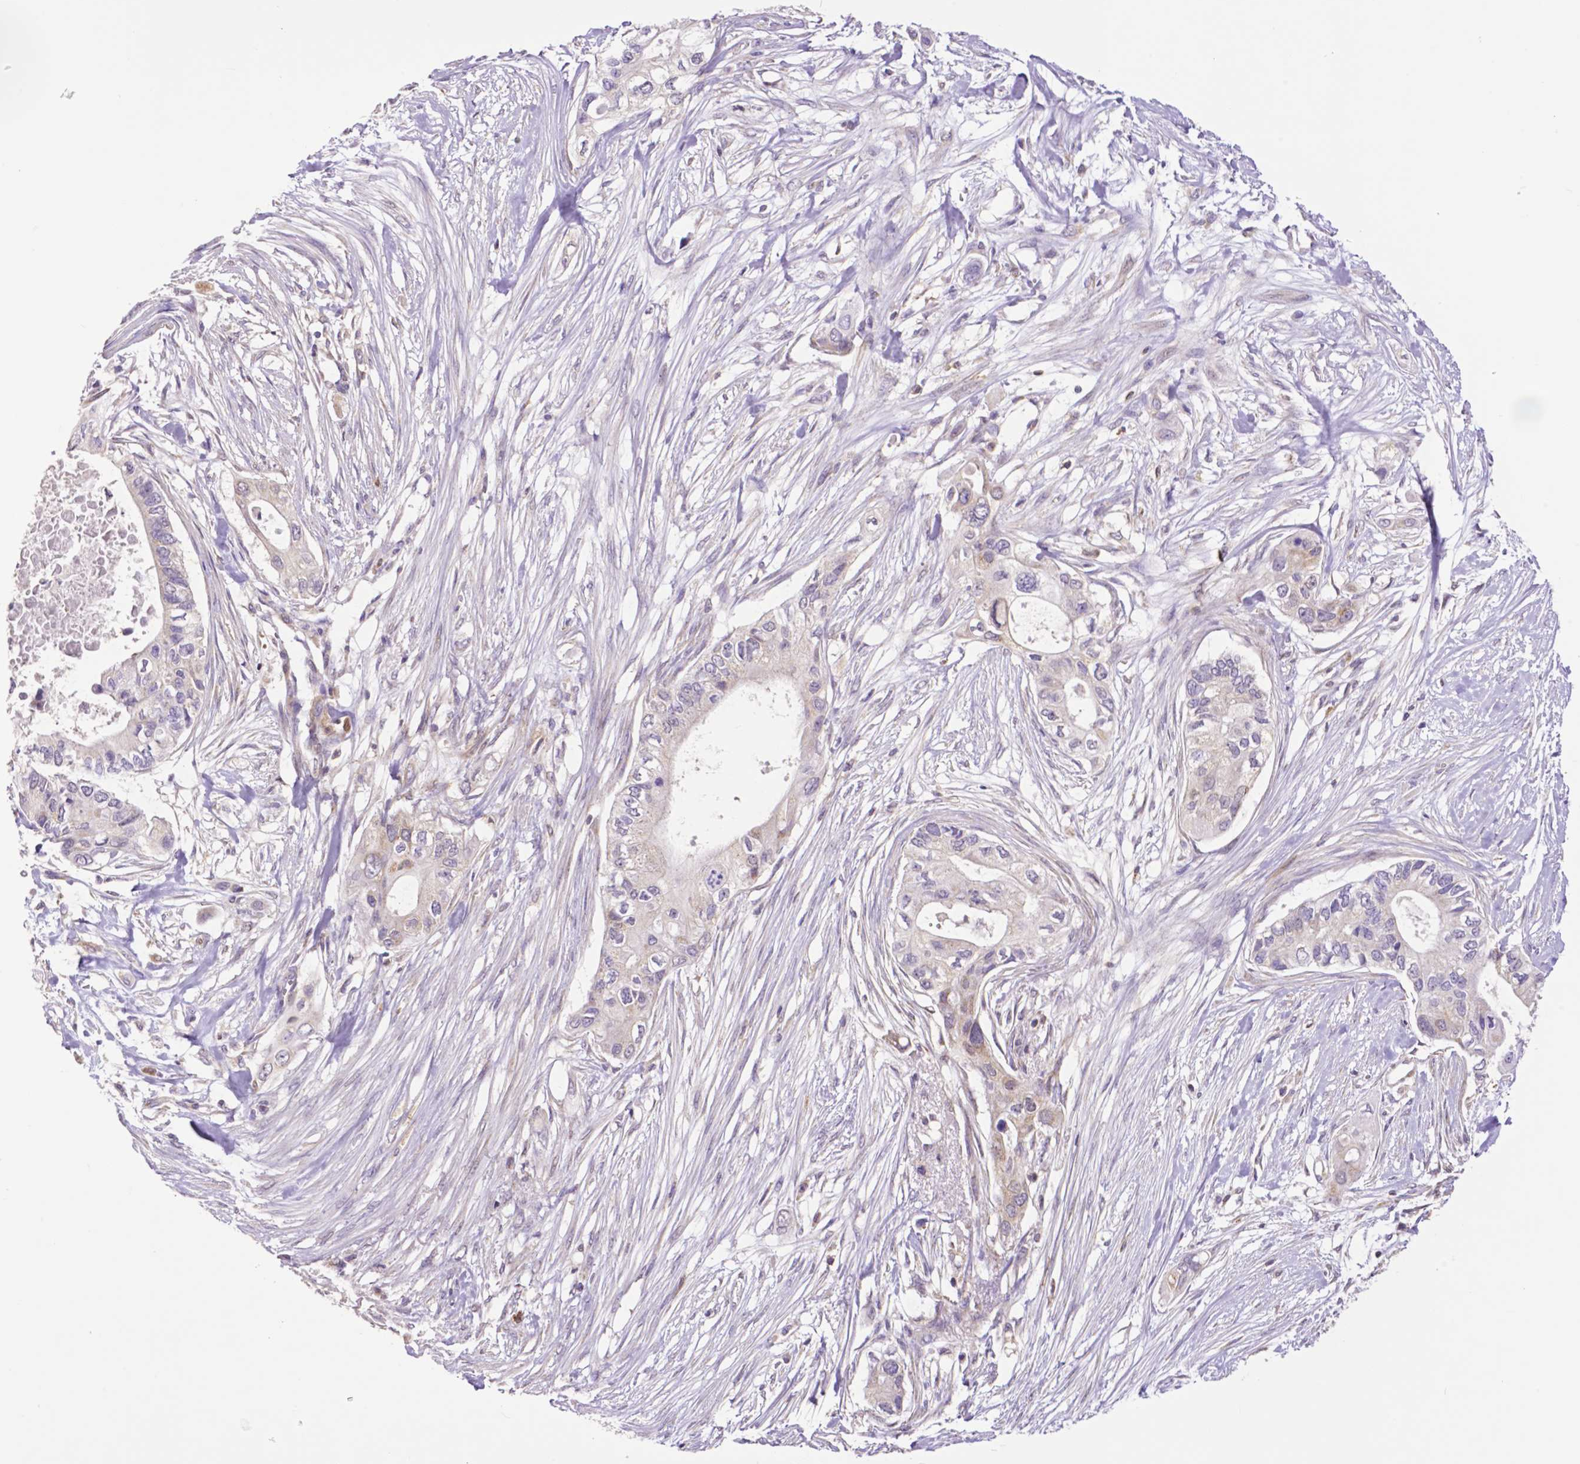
{"staining": {"intensity": "negative", "quantity": "none", "location": "none"}, "tissue": "pancreatic cancer", "cell_type": "Tumor cells", "image_type": "cancer", "snomed": [{"axis": "morphology", "description": "Adenocarcinoma, NOS"}, {"axis": "topography", "description": "Pancreas"}], "caption": "DAB immunohistochemical staining of pancreatic adenocarcinoma demonstrates no significant expression in tumor cells.", "gene": "MCL1", "patient": {"sex": "female", "age": 63}}